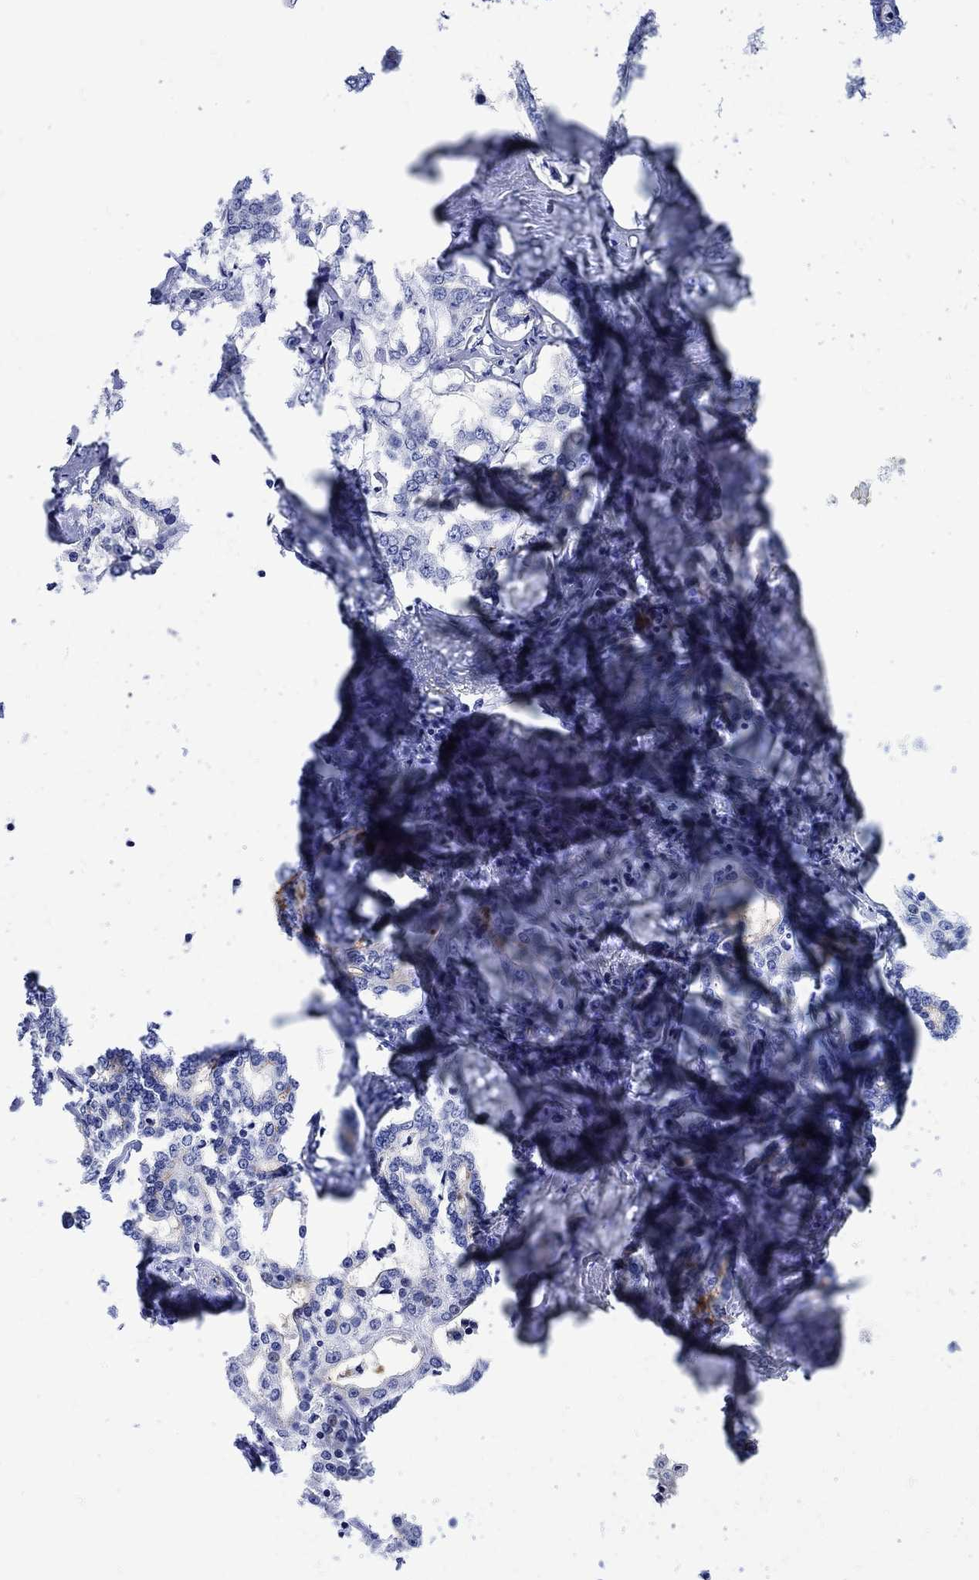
{"staining": {"intensity": "weak", "quantity": "25%-75%", "location": "cytoplasmic/membranous"}, "tissue": "liver cancer", "cell_type": "Tumor cells", "image_type": "cancer", "snomed": [{"axis": "morphology", "description": "Cholangiocarcinoma"}, {"axis": "topography", "description": "Liver"}], "caption": "A brown stain labels weak cytoplasmic/membranous staining of a protein in cholangiocarcinoma (liver) tumor cells.", "gene": "ANKMY1", "patient": {"sex": "female", "age": 47}}